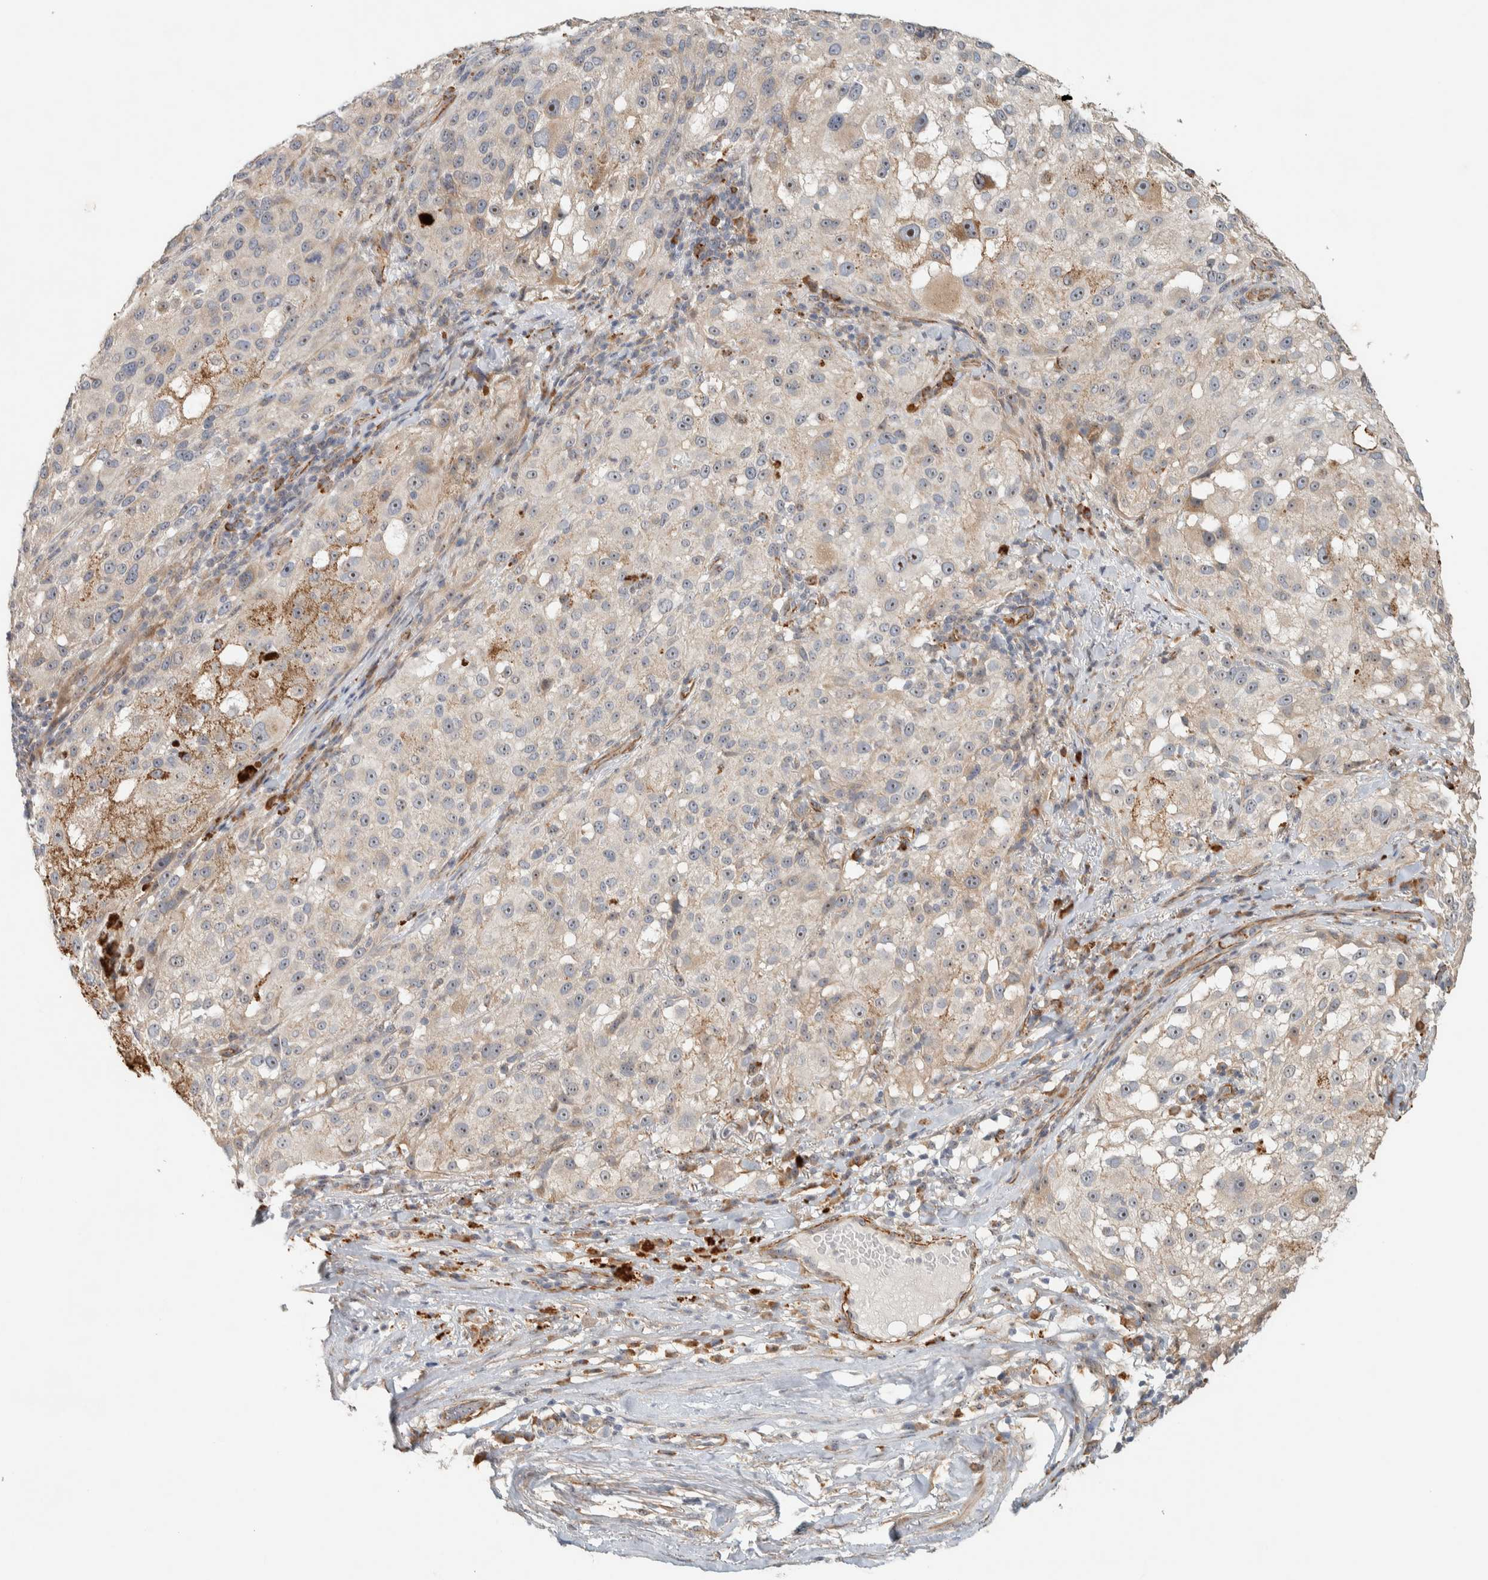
{"staining": {"intensity": "weak", "quantity": "<25%", "location": "cytoplasmic/membranous"}, "tissue": "melanoma", "cell_type": "Tumor cells", "image_type": "cancer", "snomed": [{"axis": "morphology", "description": "Necrosis, NOS"}, {"axis": "morphology", "description": "Malignant melanoma, NOS"}, {"axis": "topography", "description": "Skin"}], "caption": "Histopathology image shows no significant protein staining in tumor cells of malignant melanoma.", "gene": "KLHL40", "patient": {"sex": "female", "age": 87}}